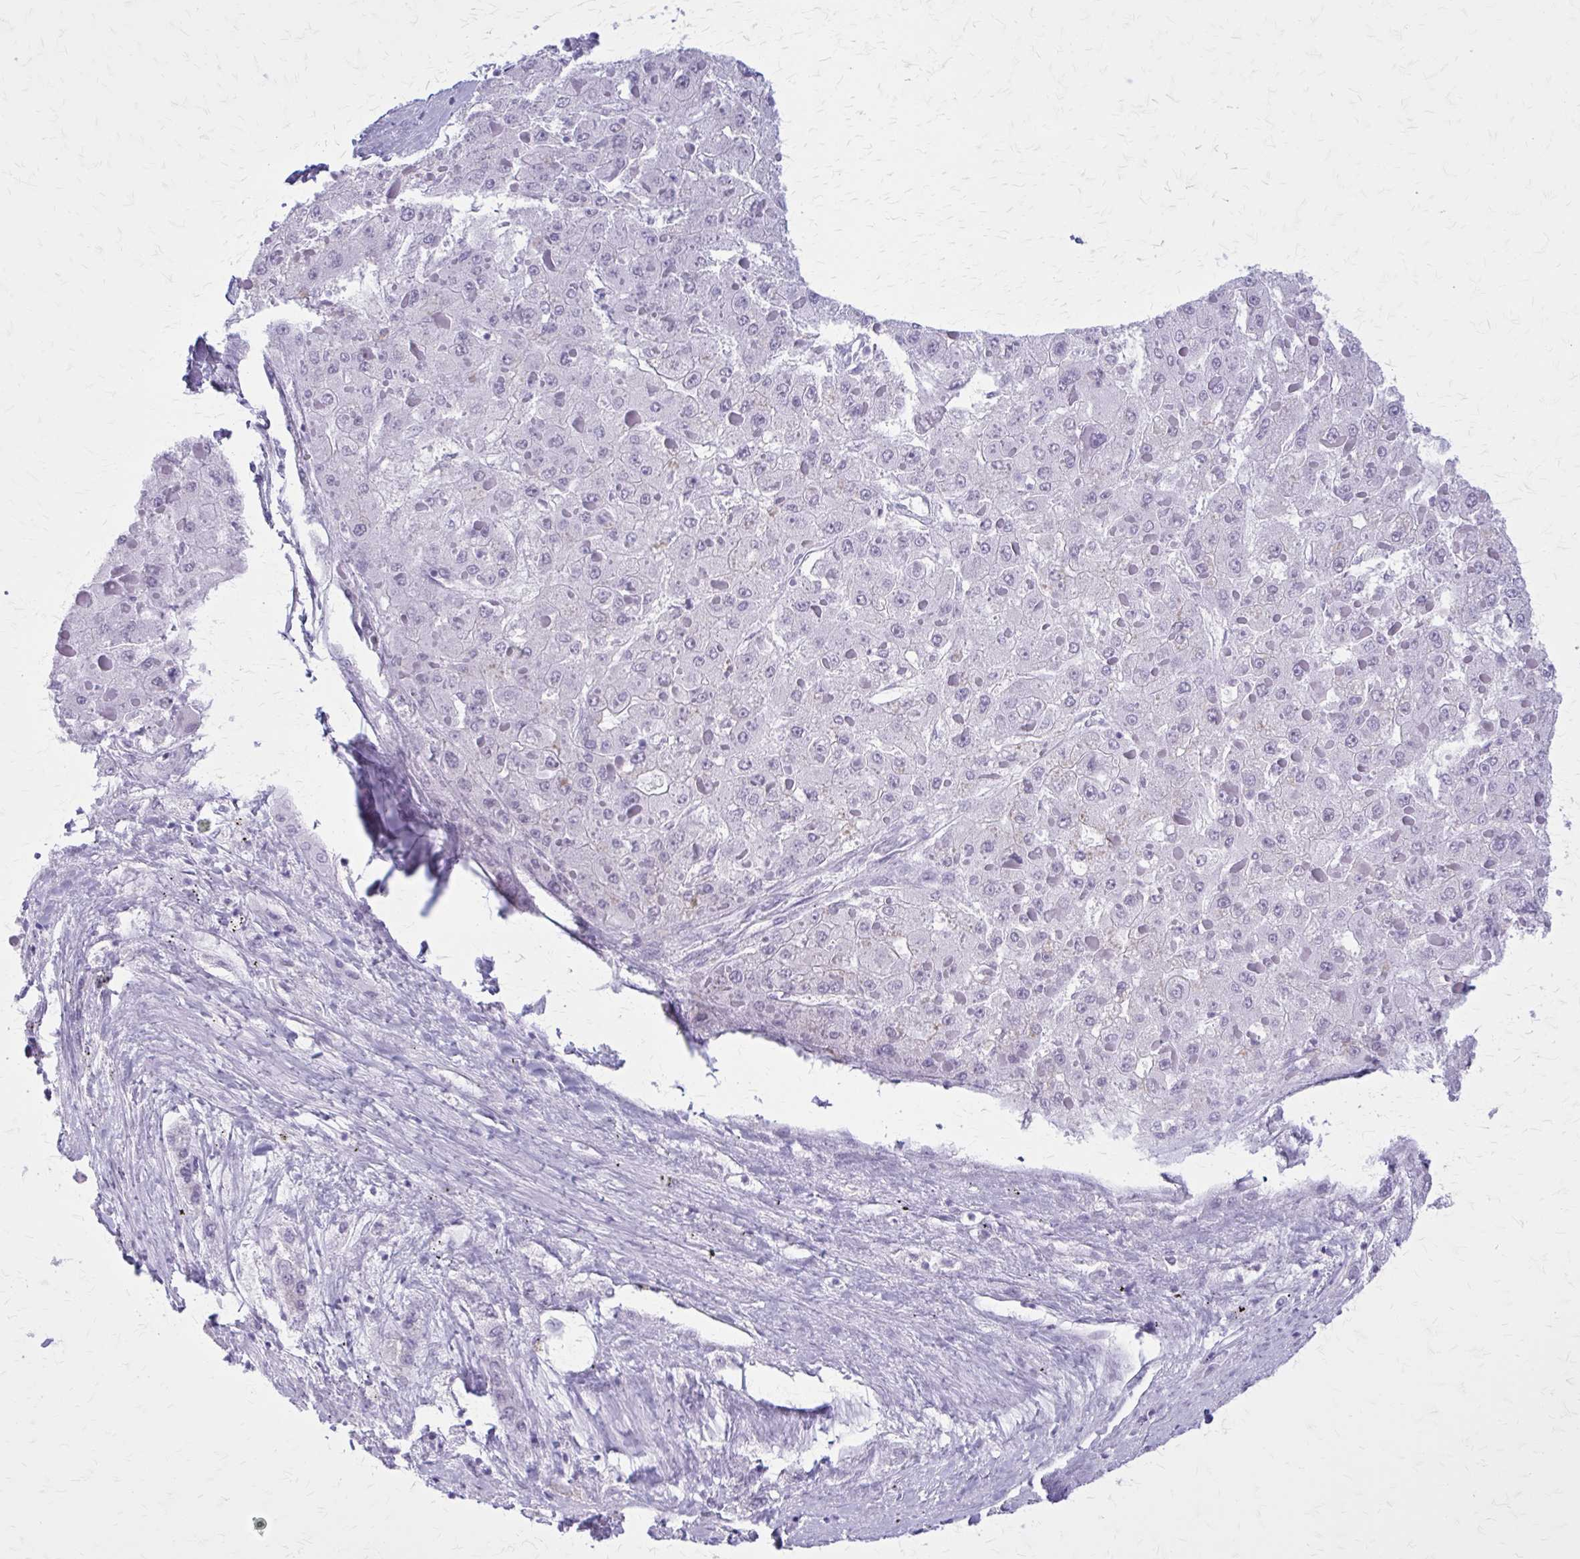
{"staining": {"intensity": "negative", "quantity": "none", "location": "none"}, "tissue": "liver cancer", "cell_type": "Tumor cells", "image_type": "cancer", "snomed": [{"axis": "morphology", "description": "Carcinoma, Hepatocellular, NOS"}, {"axis": "topography", "description": "Liver"}], "caption": "Protein analysis of liver cancer (hepatocellular carcinoma) shows no significant expression in tumor cells.", "gene": "GAD1", "patient": {"sex": "female", "age": 73}}